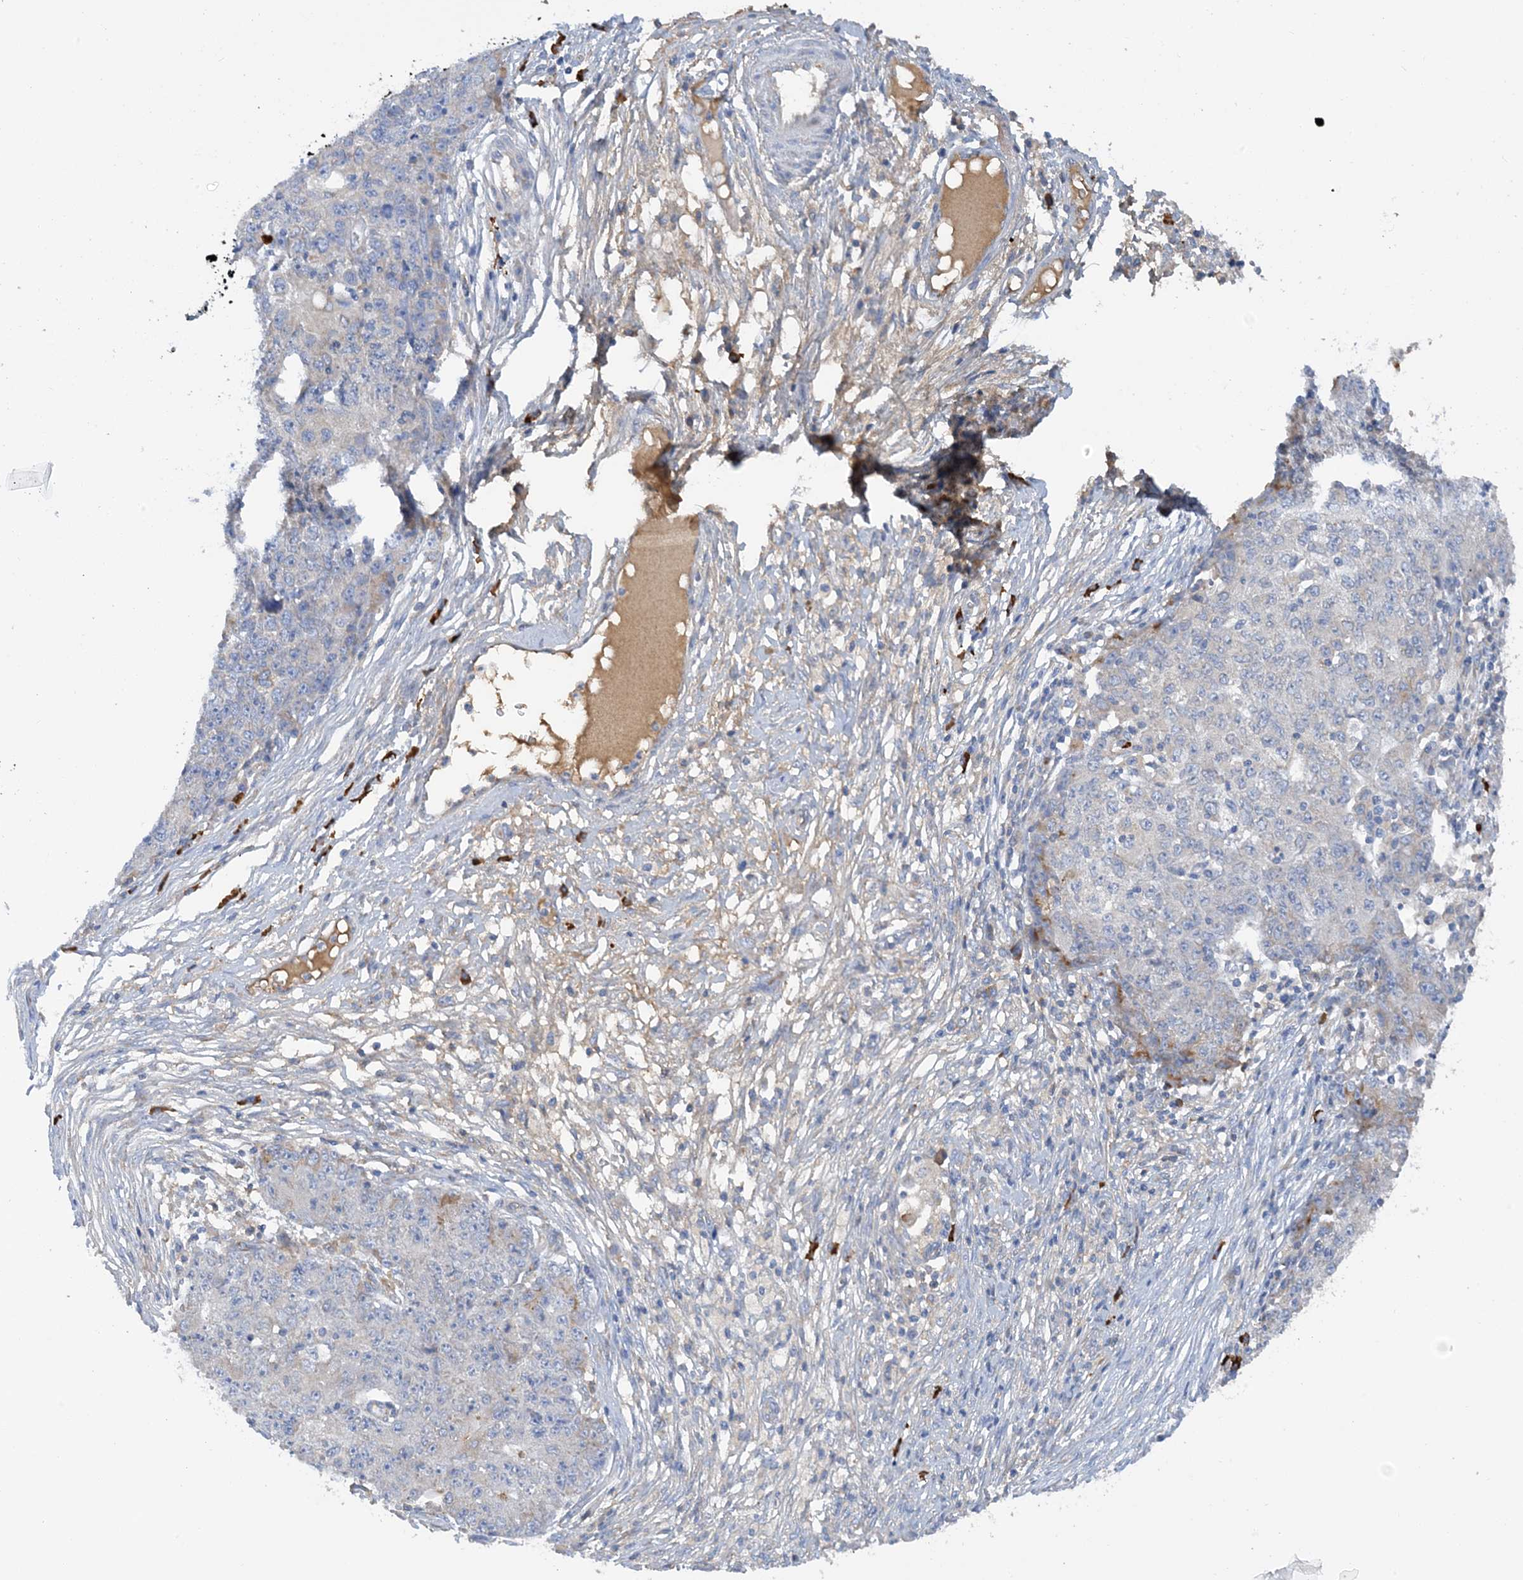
{"staining": {"intensity": "moderate", "quantity": "<25%", "location": "cytoplasmic/membranous"}, "tissue": "ovarian cancer", "cell_type": "Tumor cells", "image_type": "cancer", "snomed": [{"axis": "morphology", "description": "Carcinoma, endometroid"}, {"axis": "topography", "description": "Ovary"}], "caption": "High-magnification brightfield microscopy of ovarian endometroid carcinoma stained with DAB (3,3'-diaminobenzidine) (brown) and counterstained with hematoxylin (blue). tumor cells exhibit moderate cytoplasmic/membranous positivity is present in approximately<25% of cells.", "gene": "SLC5A11", "patient": {"sex": "female", "age": 42}}